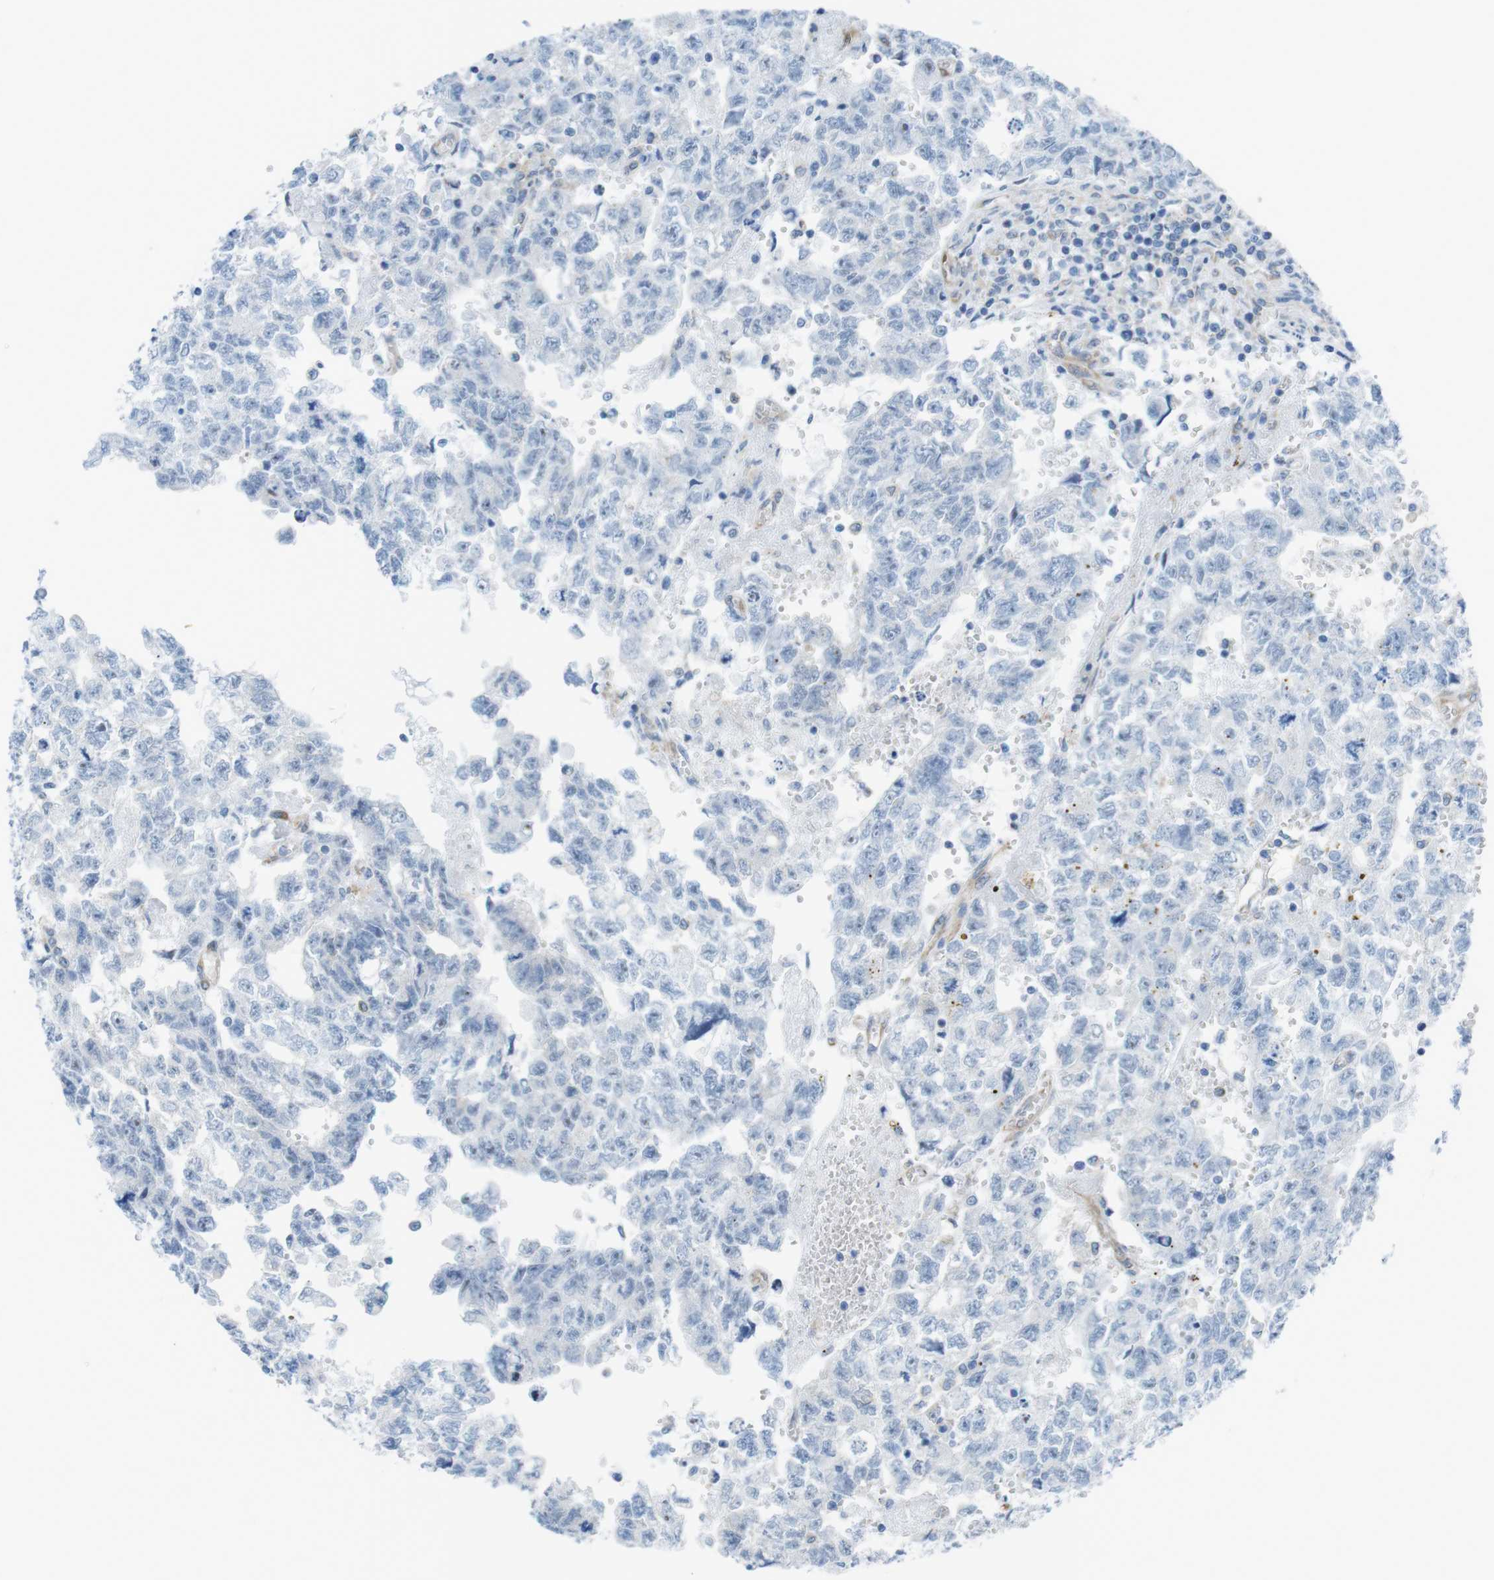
{"staining": {"intensity": "negative", "quantity": "none", "location": "none"}, "tissue": "testis cancer", "cell_type": "Tumor cells", "image_type": "cancer", "snomed": [{"axis": "morphology", "description": "Seminoma, NOS"}, {"axis": "morphology", "description": "Carcinoma, Embryonal, NOS"}, {"axis": "topography", "description": "Testis"}], "caption": "Tumor cells are negative for protein expression in human seminoma (testis). (Stains: DAB (3,3'-diaminobenzidine) immunohistochemistry (IHC) with hematoxylin counter stain, Microscopy: brightfield microscopy at high magnification).", "gene": "DIAPH2", "patient": {"sex": "male", "age": 38}}